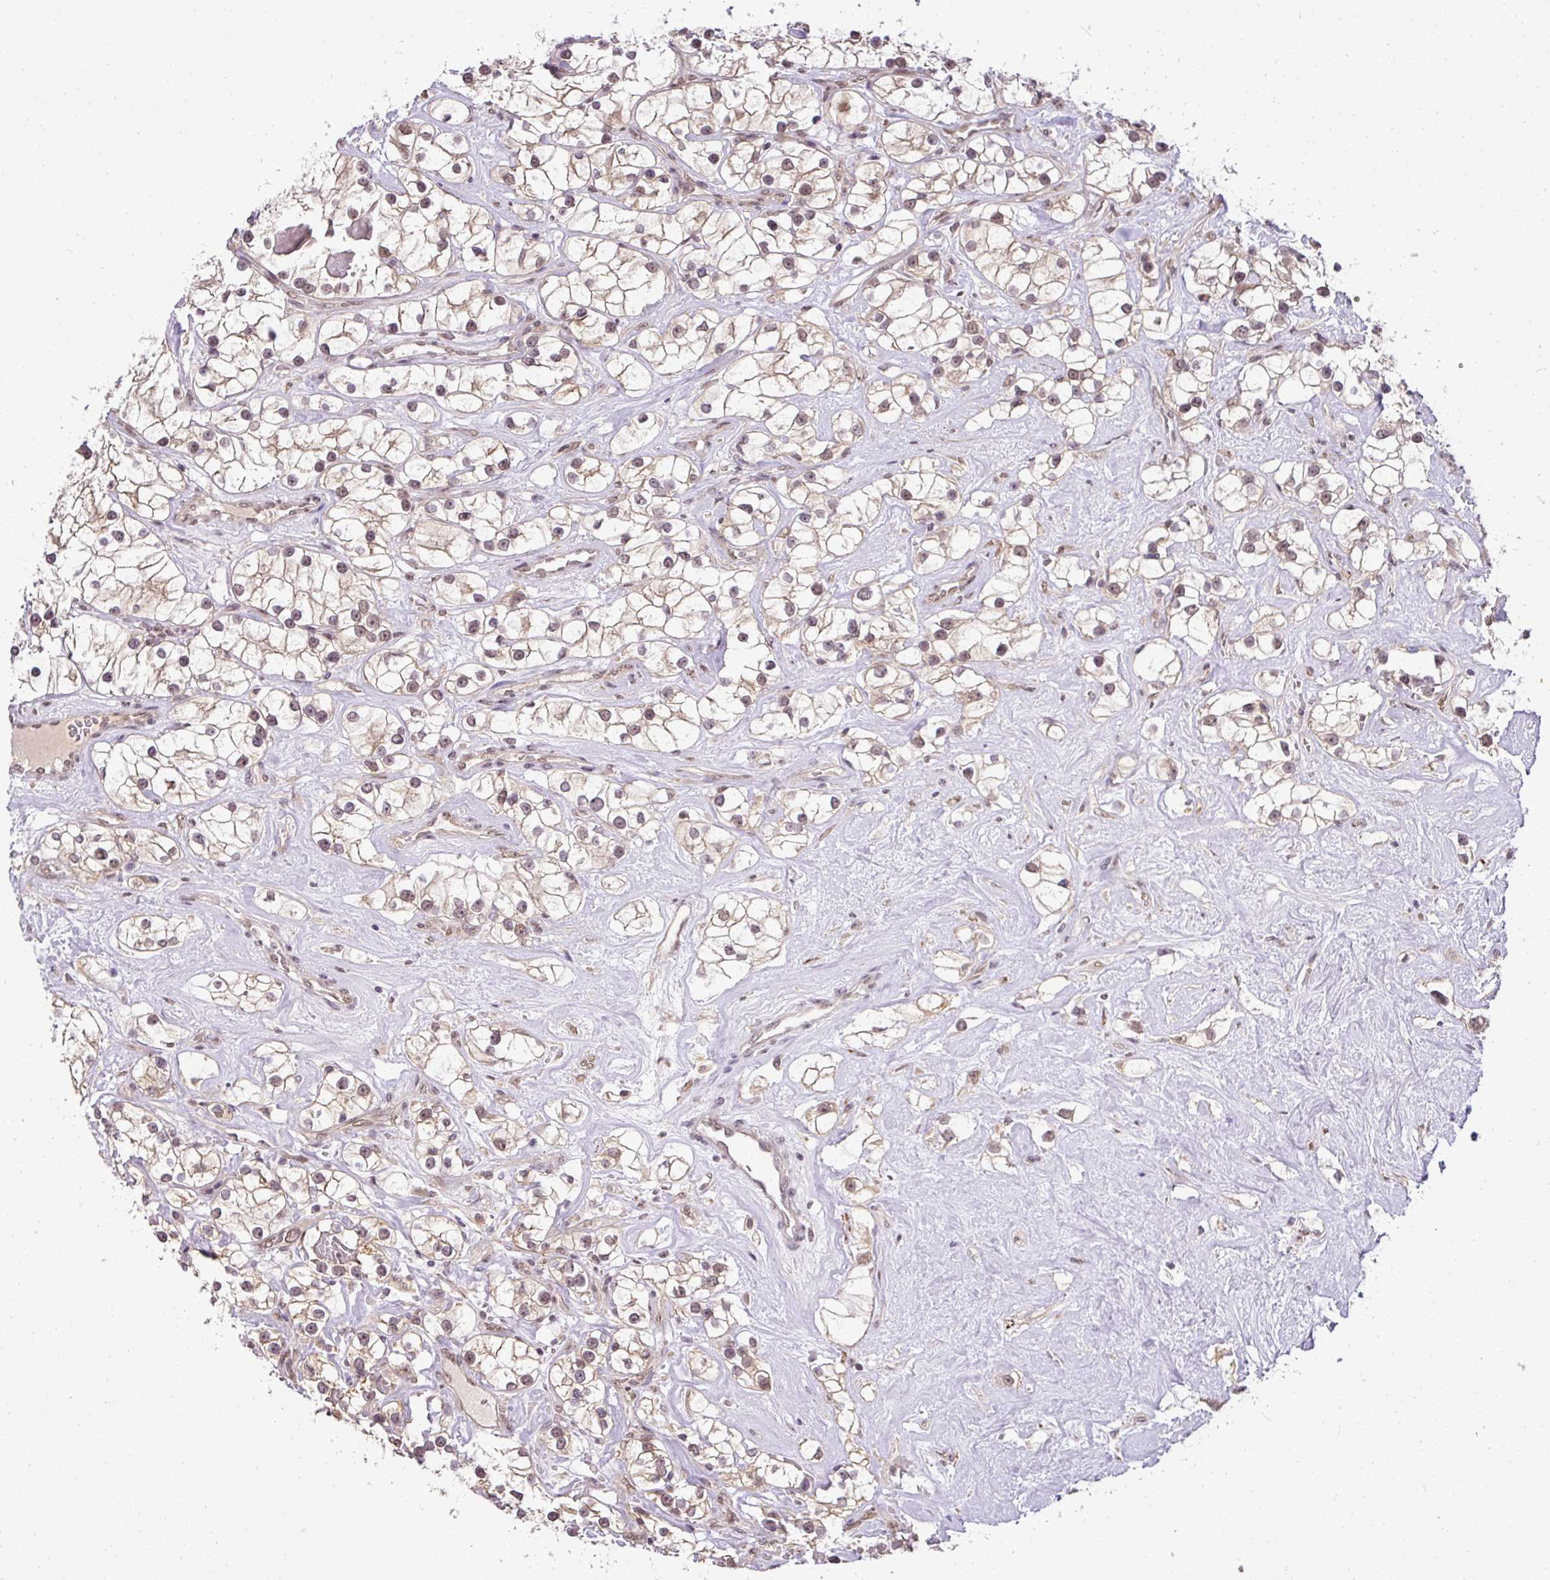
{"staining": {"intensity": "moderate", "quantity": ">75%", "location": "cytoplasmic/membranous,nuclear"}, "tissue": "renal cancer", "cell_type": "Tumor cells", "image_type": "cancer", "snomed": [{"axis": "morphology", "description": "Adenocarcinoma, NOS"}, {"axis": "topography", "description": "Kidney"}], "caption": "Immunohistochemical staining of human renal adenocarcinoma reveals medium levels of moderate cytoplasmic/membranous and nuclear protein expression in about >75% of tumor cells.", "gene": "C1orf226", "patient": {"sex": "male", "age": 77}}